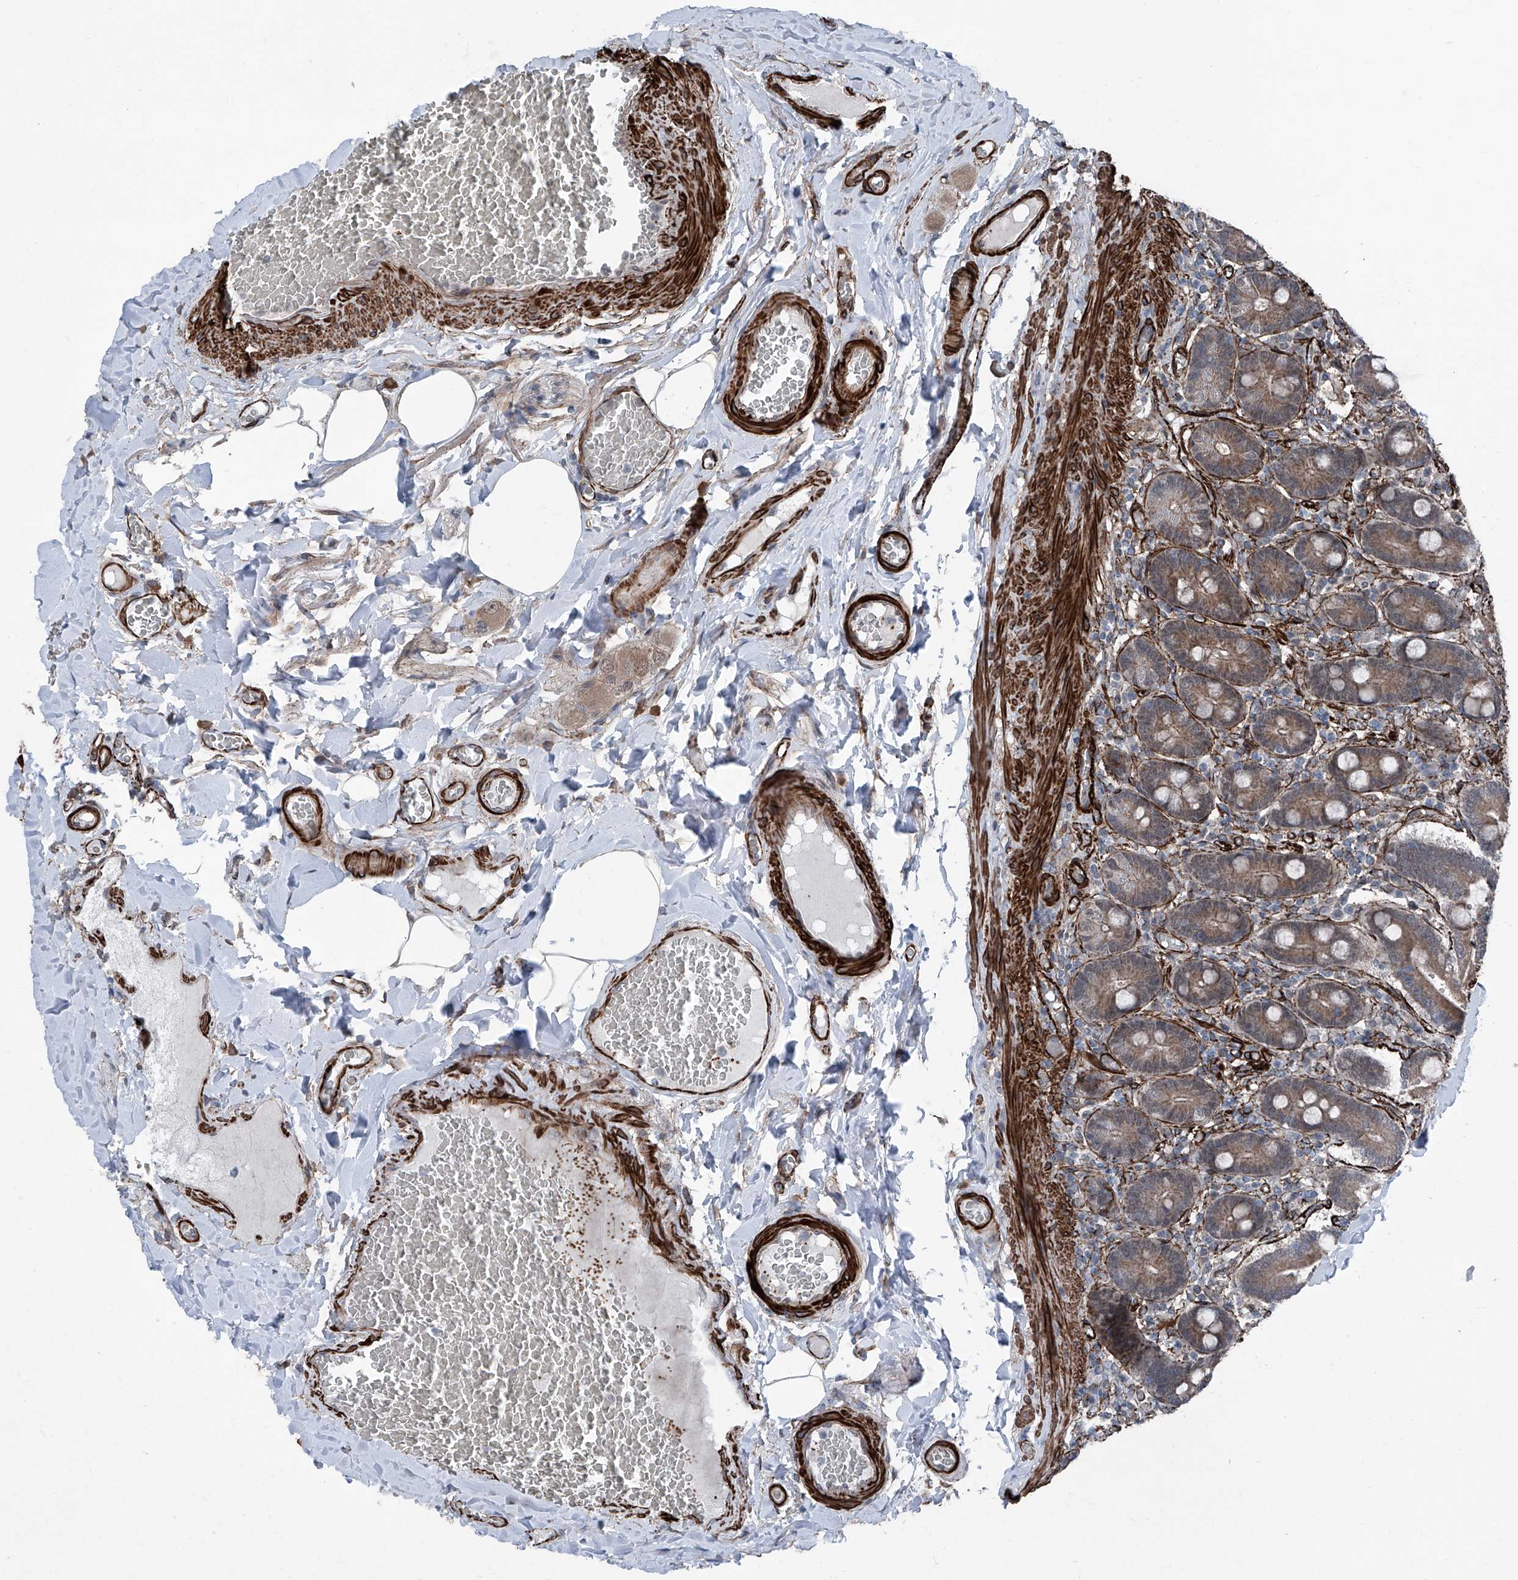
{"staining": {"intensity": "moderate", "quantity": ">75%", "location": "cytoplasmic/membranous,nuclear"}, "tissue": "duodenum", "cell_type": "Glandular cells", "image_type": "normal", "snomed": [{"axis": "morphology", "description": "Normal tissue, NOS"}, {"axis": "topography", "description": "Duodenum"}], "caption": "Immunohistochemical staining of unremarkable human duodenum reveals >75% levels of moderate cytoplasmic/membranous,nuclear protein staining in approximately >75% of glandular cells.", "gene": "COA7", "patient": {"sex": "female", "age": 62}}